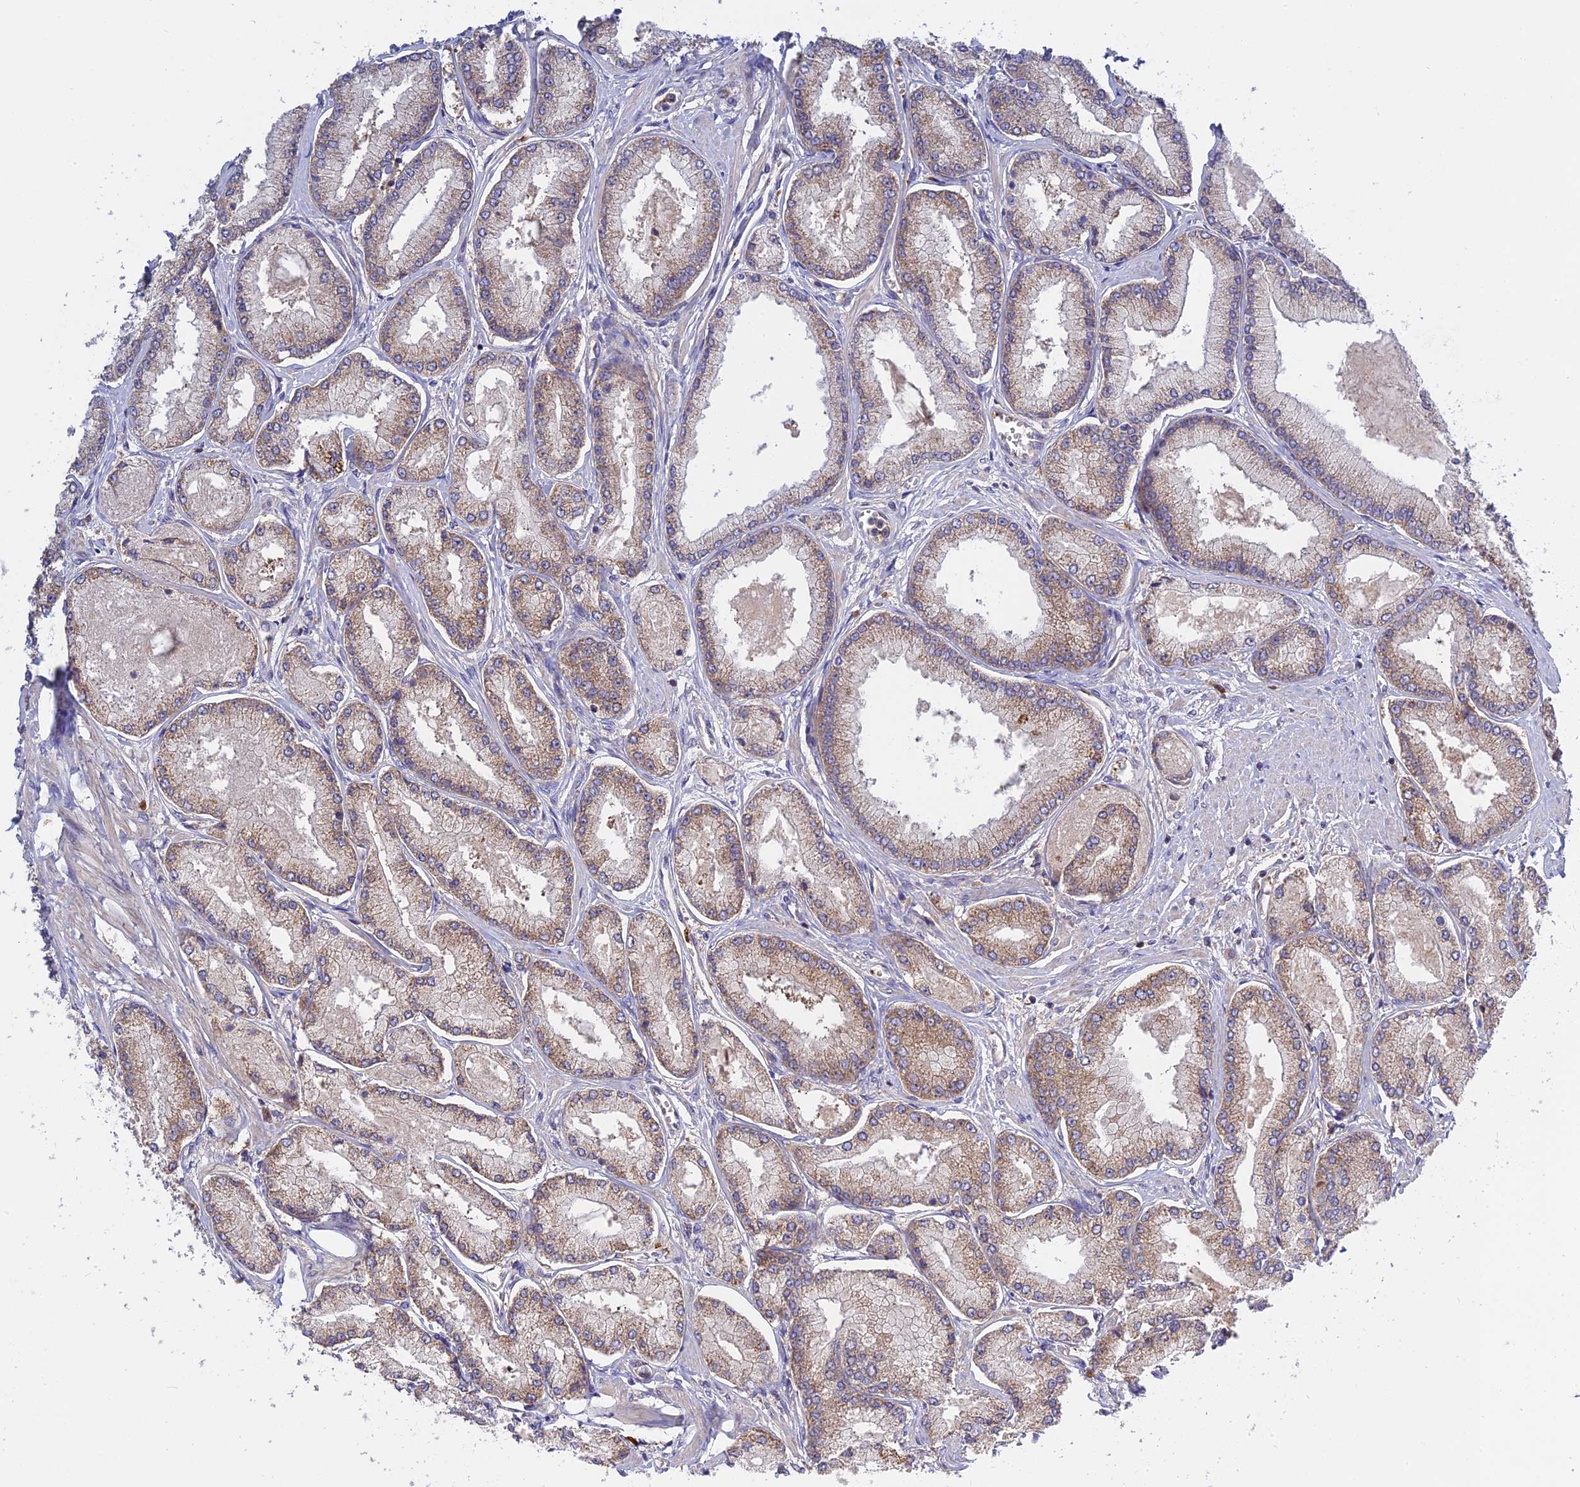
{"staining": {"intensity": "moderate", "quantity": "25%-75%", "location": "cytoplasmic/membranous"}, "tissue": "prostate cancer", "cell_type": "Tumor cells", "image_type": "cancer", "snomed": [{"axis": "morphology", "description": "Adenocarcinoma, Low grade"}, {"axis": "topography", "description": "Prostate"}], "caption": "Approximately 25%-75% of tumor cells in human low-grade adenocarcinoma (prostate) display moderate cytoplasmic/membranous protein staining as visualized by brown immunohistochemical staining.", "gene": "IL21R", "patient": {"sex": "male", "age": 74}}